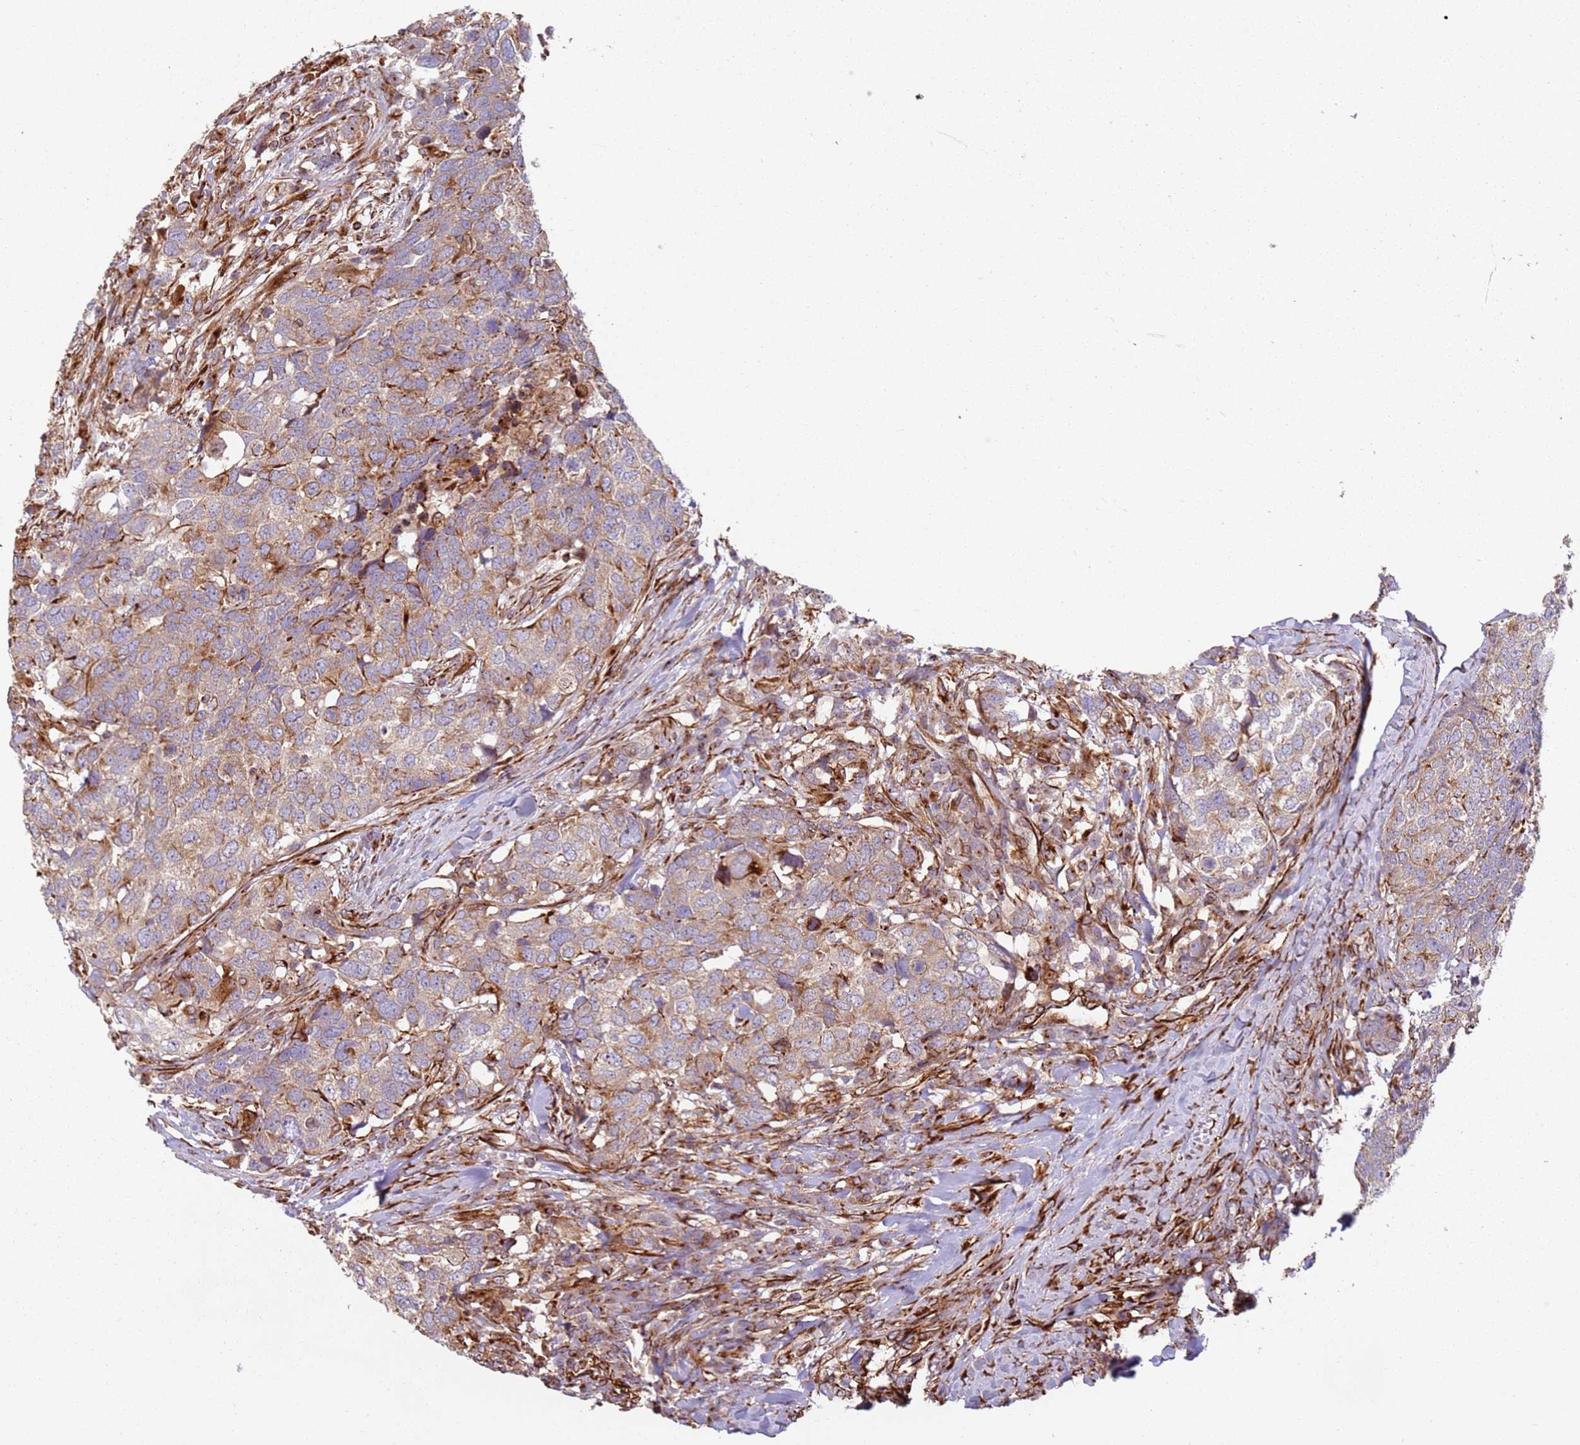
{"staining": {"intensity": "weak", "quantity": ">75%", "location": "cytoplasmic/membranous"}, "tissue": "head and neck cancer", "cell_type": "Tumor cells", "image_type": "cancer", "snomed": [{"axis": "morphology", "description": "Normal tissue, NOS"}, {"axis": "morphology", "description": "Squamous cell carcinoma, NOS"}, {"axis": "topography", "description": "Skeletal muscle"}, {"axis": "topography", "description": "Vascular tissue"}, {"axis": "topography", "description": "Peripheral nerve tissue"}, {"axis": "topography", "description": "Head-Neck"}], "caption": "A photomicrograph of squamous cell carcinoma (head and neck) stained for a protein displays weak cytoplasmic/membranous brown staining in tumor cells.", "gene": "SNAPIN", "patient": {"sex": "male", "age": 66}}